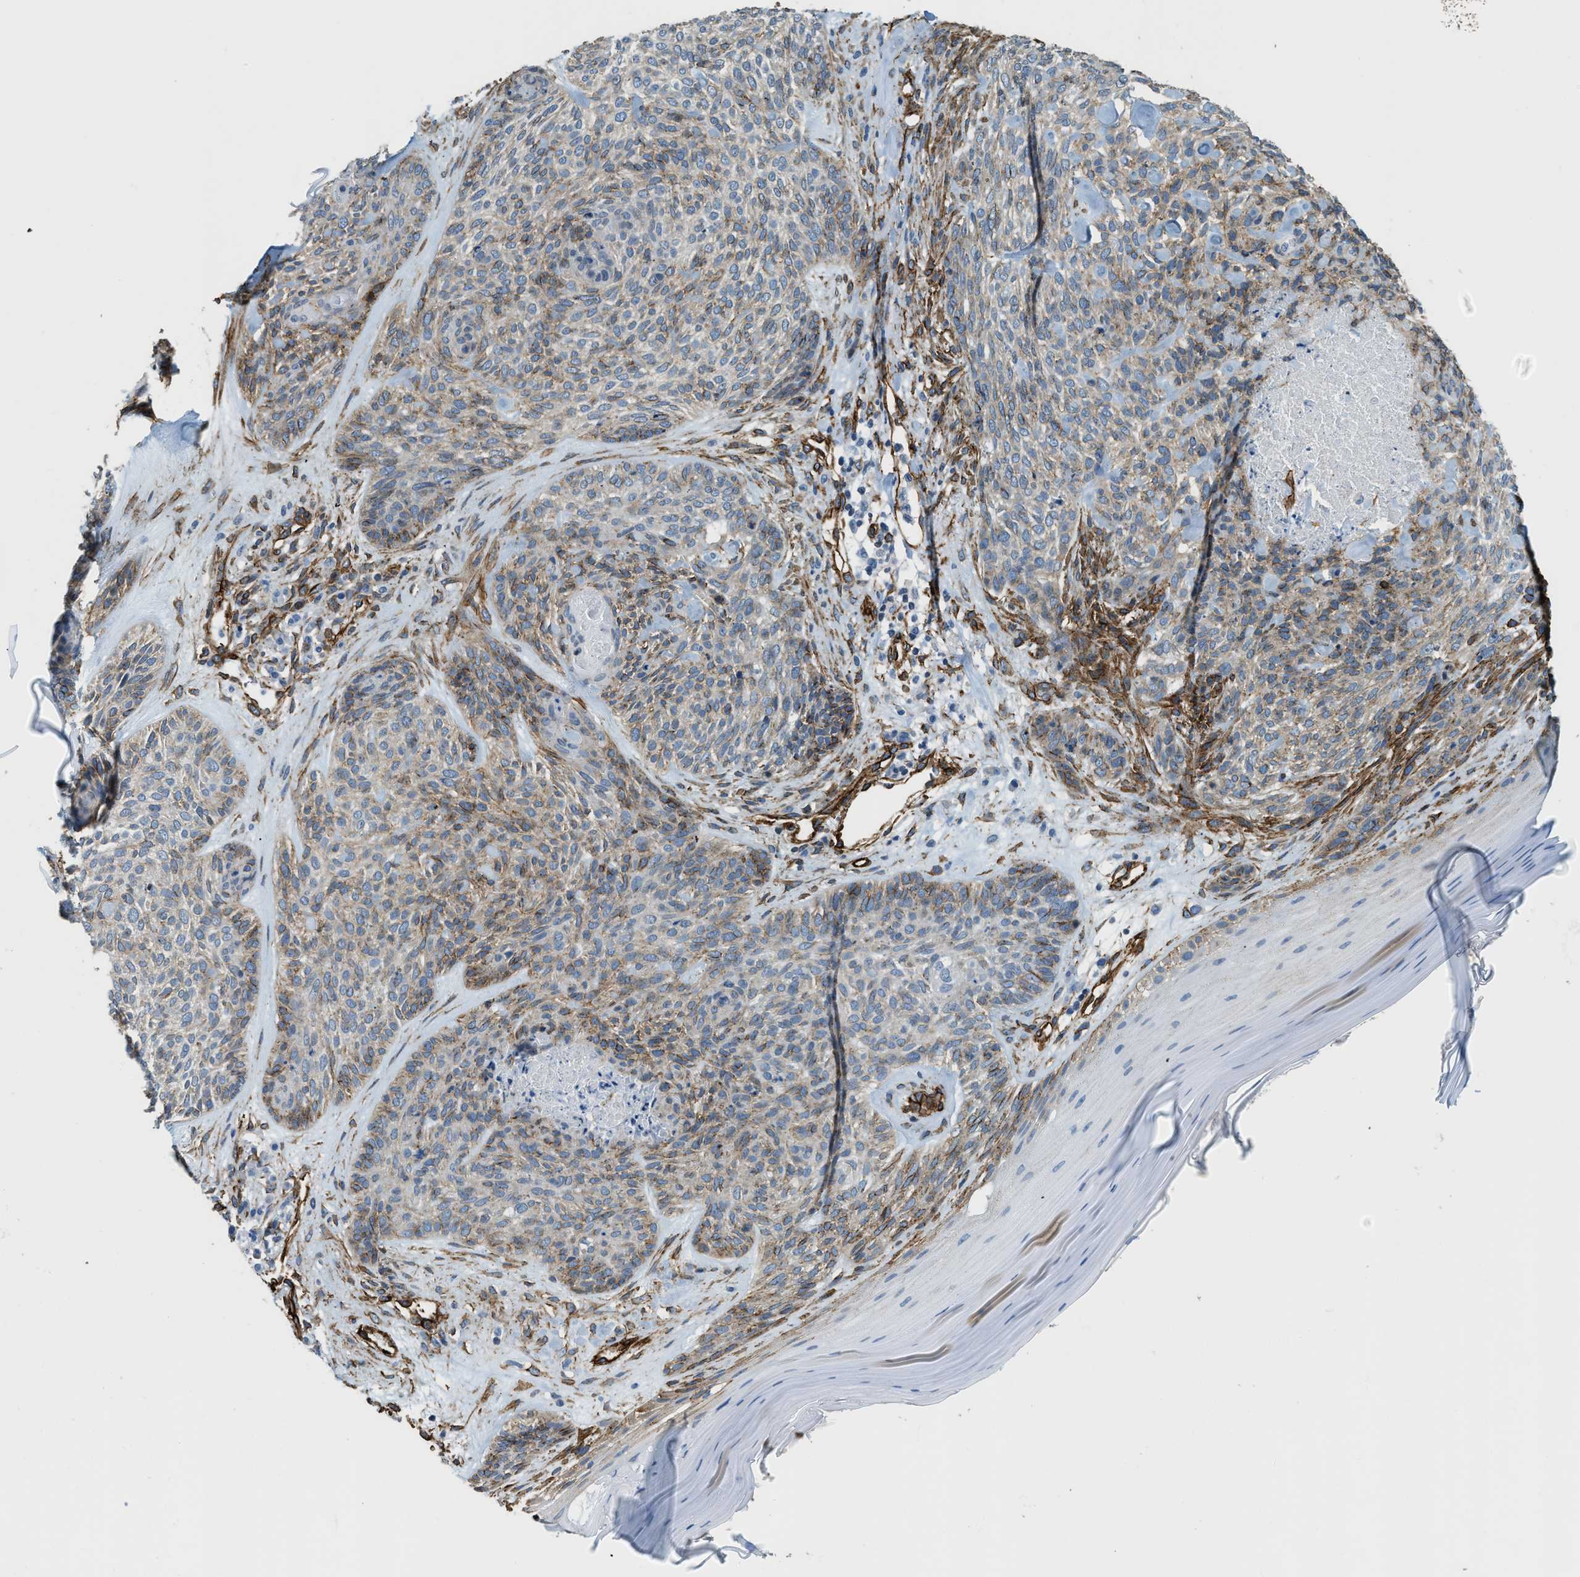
{"staining": {"intensity": "moderate", "quantity": "25%-75%", "location": "cytoplasmic/membranous"}, "tissue": "skin cancer", "cell_type": "Tumor cells", "image_type": "cancer", "snomed": [{"axis": "morphology", "description": "Basal cell carcinoma"}, {"axis": "topography", "description": "Skin"}], "caption": "Basal cell carcinoma (skin) stained for a protein (brown) shows moderate cytoplasmic/membranous positive expression in about 25%-75% of tumor cells.", "gene": "TMEM43", "patient": {"sex": "male", "age": 55}}